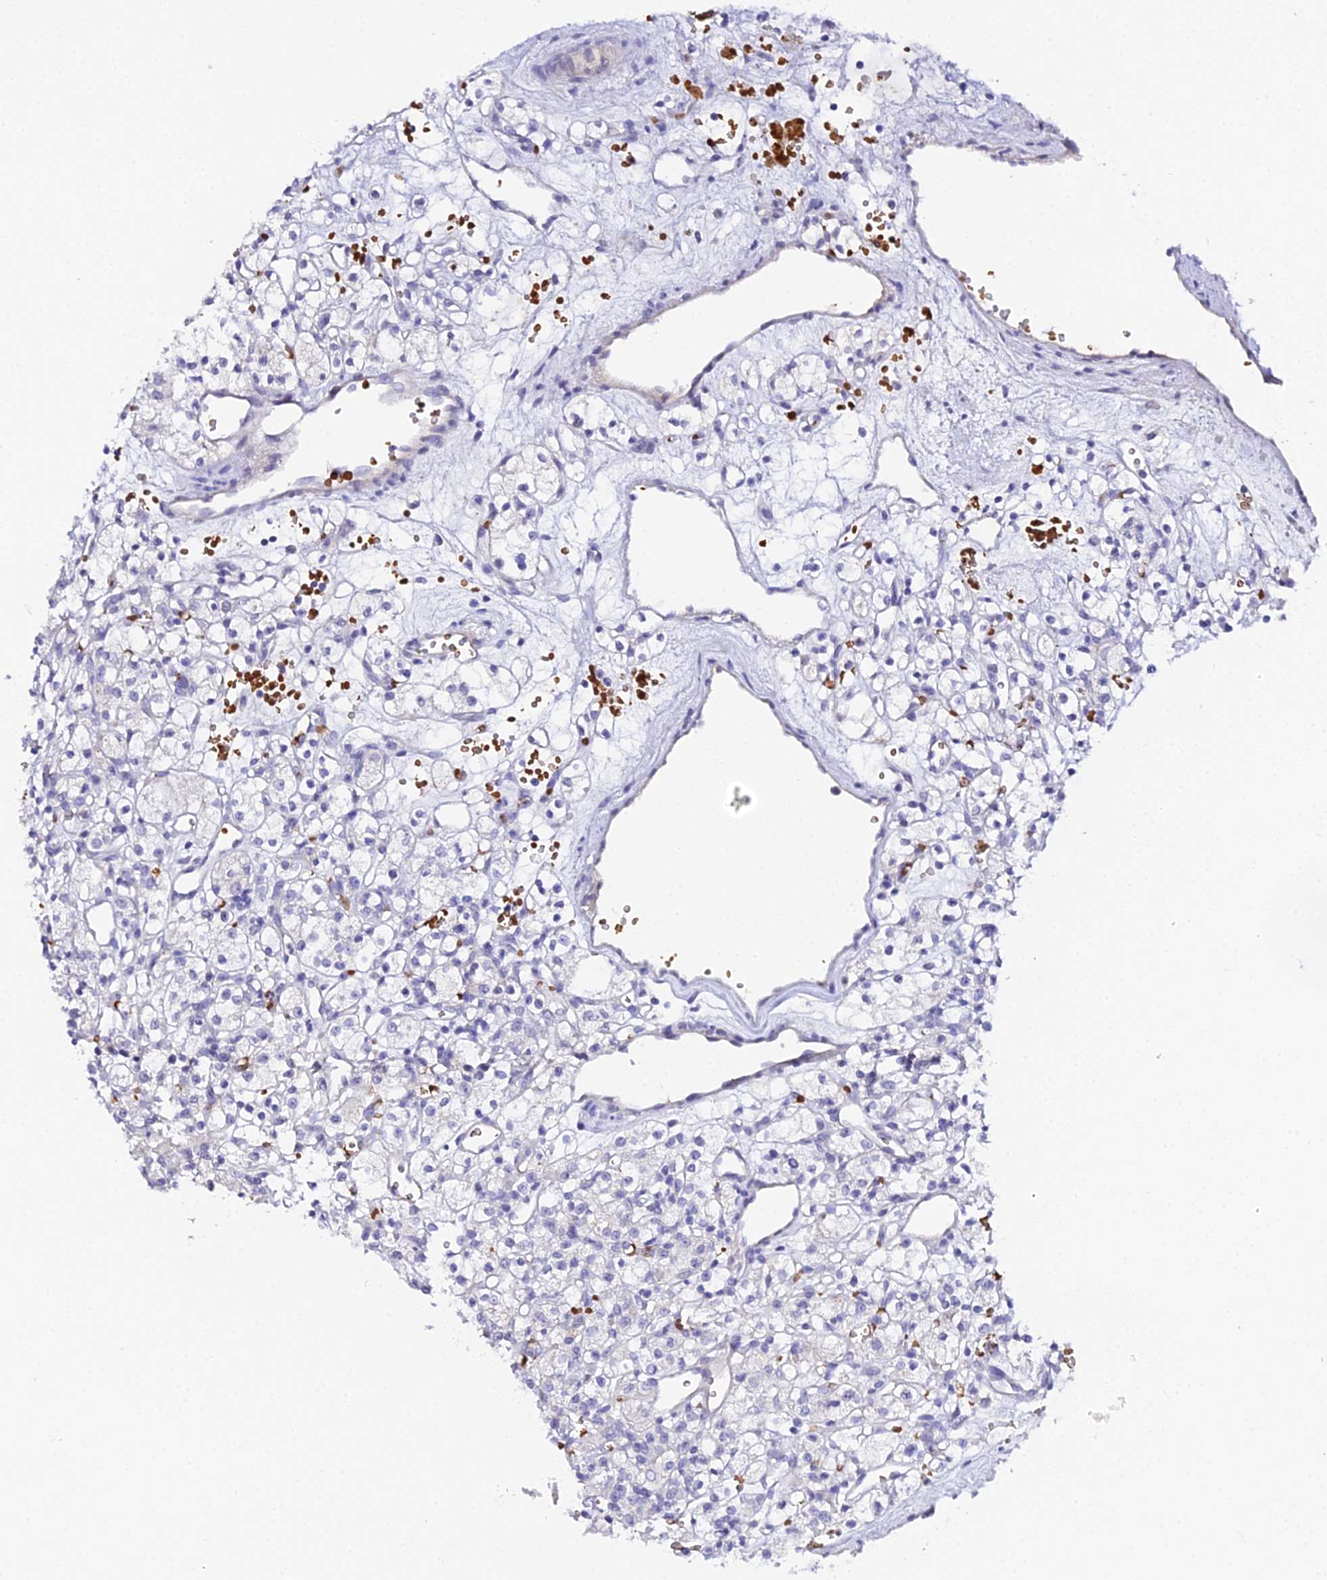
{"staining": {"intensity": "negative", "quantity": "none", "location": "none"}, "tissue": "renal cancer", "cell_type": "Tumor cells", "image_type": "cancer", "snomed": [{"axis": "morphology", "description": "Adenocarcinoma, NOS"}, {"axis": "topography", "description": "Kidney"}], "caption": "A photomicrograph of adenocarcinoma (renal) stained for a protein reveals no brown staining in tumor cells.", "gene": "CFAP45", "patient": {"sex": "female", "age": 59}}